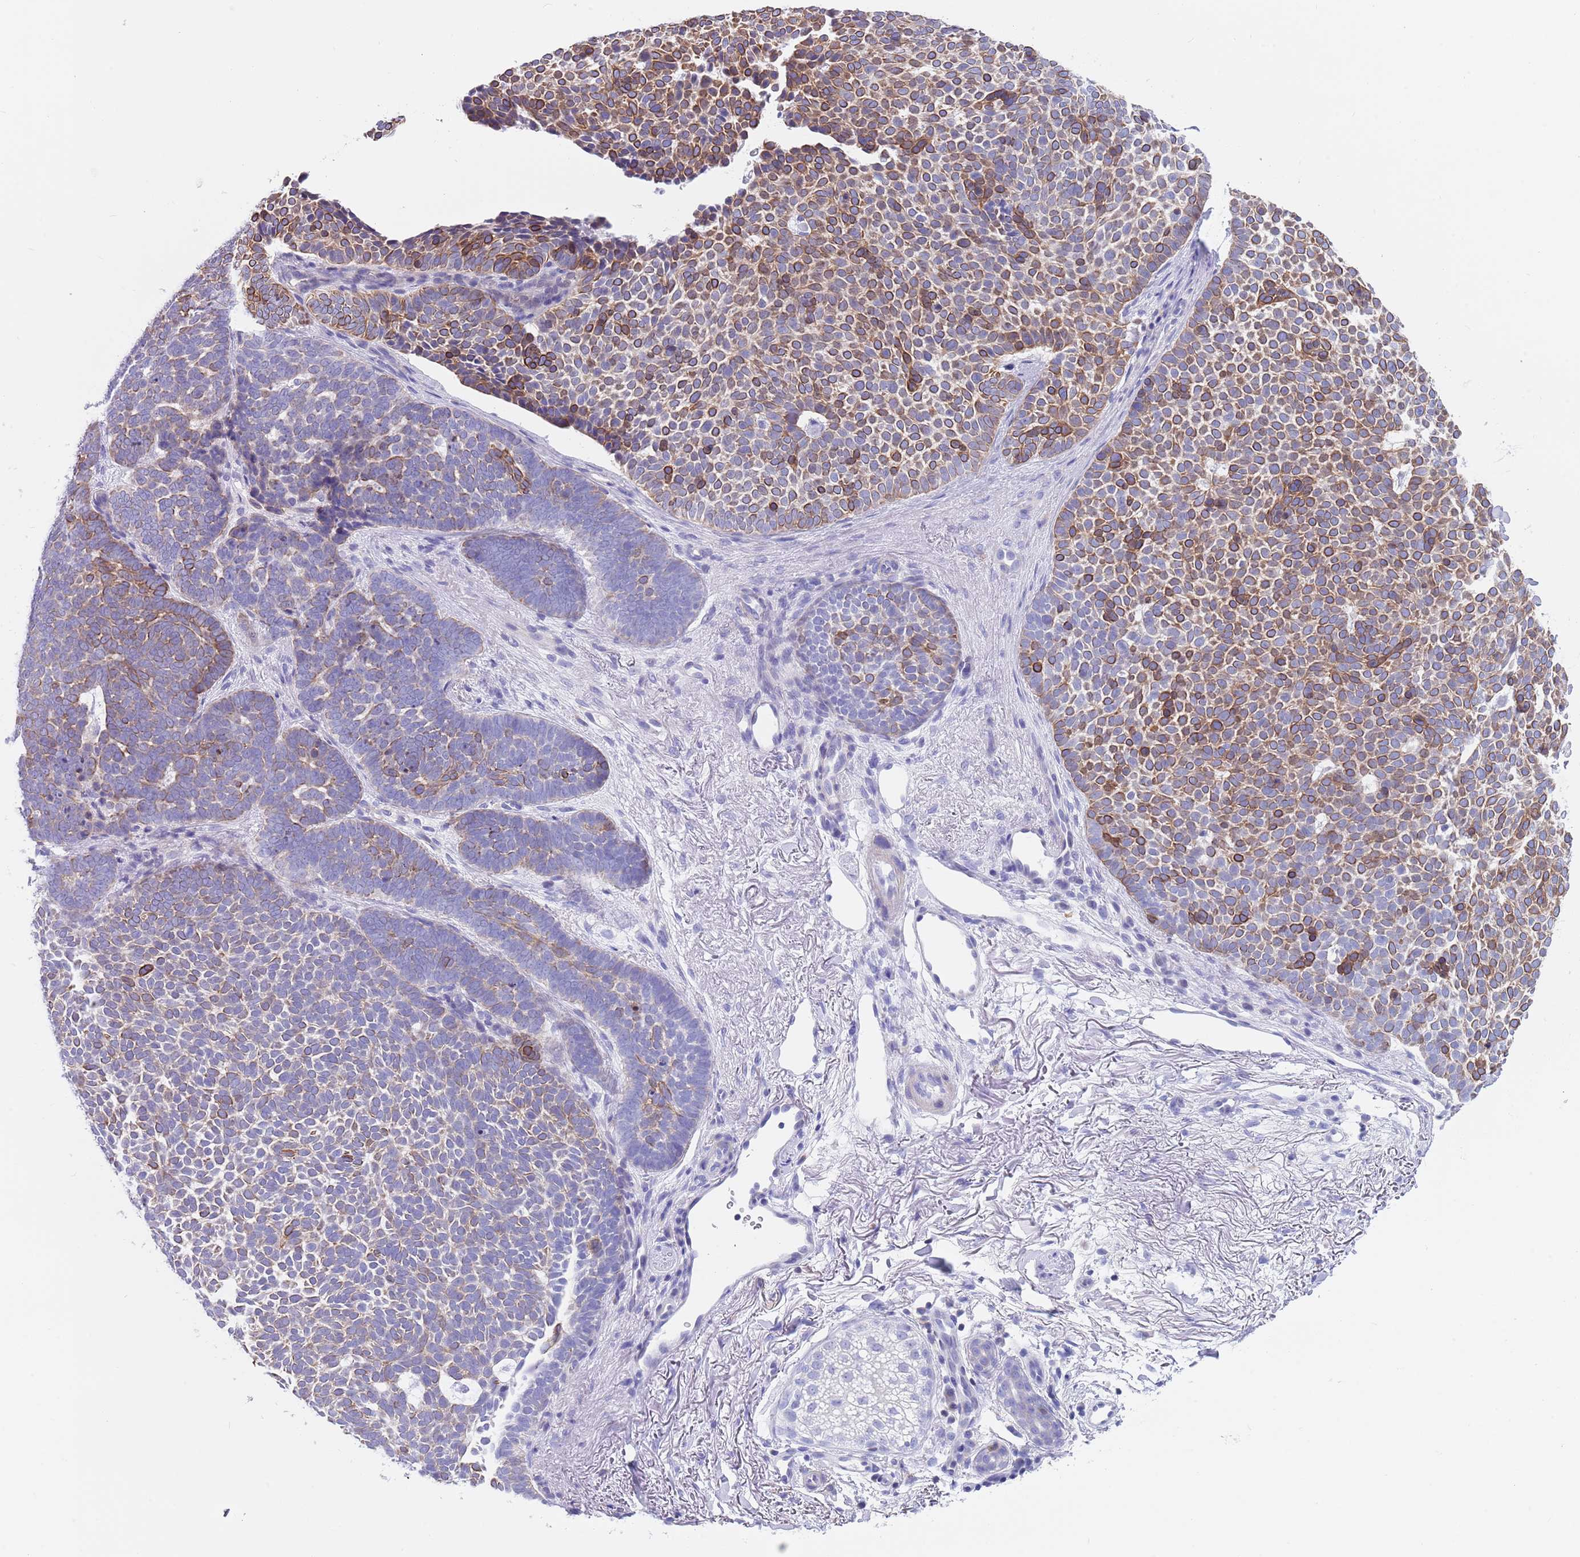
{"staining": {"intensity": "moderate", "quantity": "25%-75%", "location": "cytoplasmic/membranous"}, "tissue": "skin cancer", "cell_type": "Tumor cells", "image_type": "cancer", "snomed": [{"axis": "morphology", "description": "Basal cell carcinoma"}, {"axis": "topography", "description": "Skin"}], "caption": "A medium amount of moderate cytoplasmic/membranous staining is present in approximately 25%-75% of tumor cells in skin basal cell carcinoma tissue.", "gene": "CPXM2", "patient": {"sex": "female", "age": 77}}